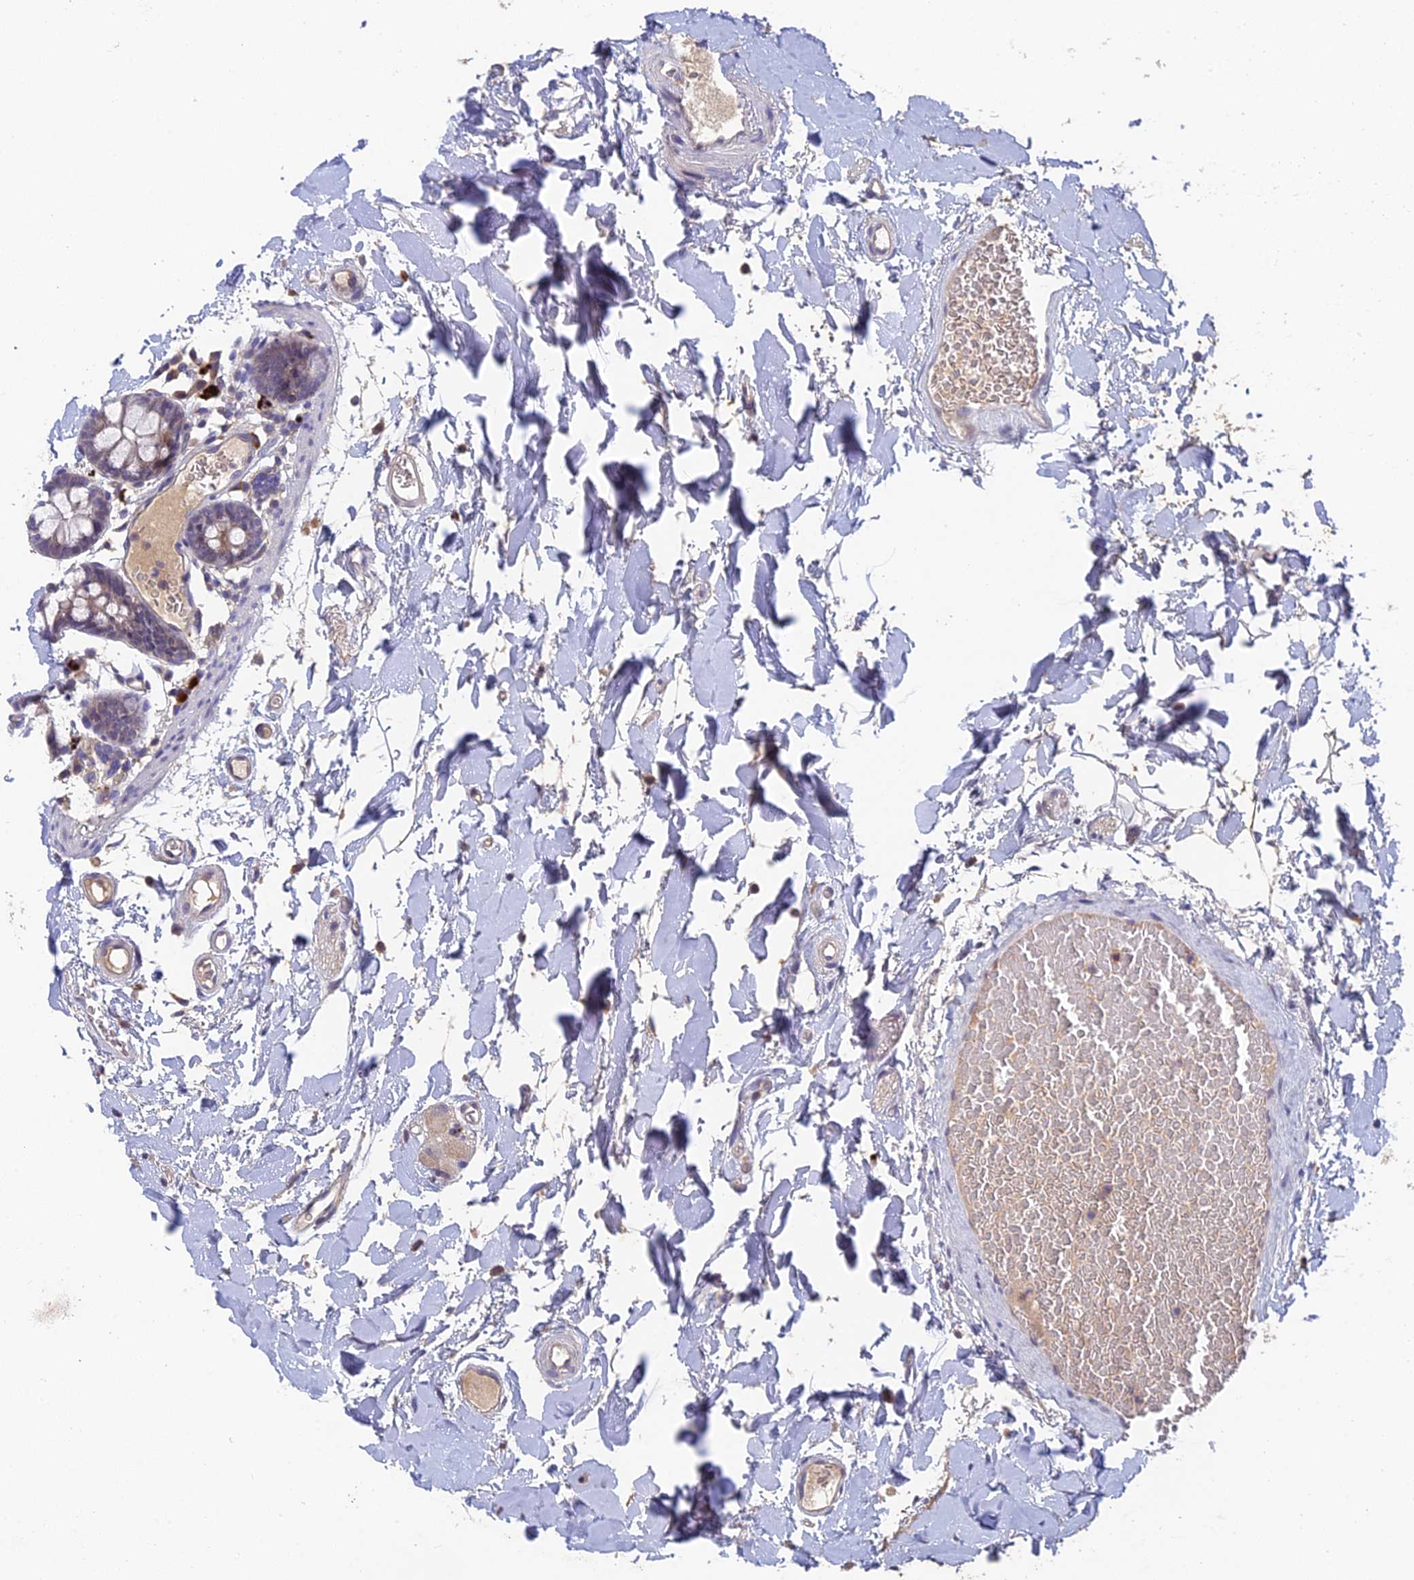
{"staining": {"intensity": "weak", "quantity": ">75%", "location": "cytoplasmic/membranous"}, "tissue": "colon", "cell_type": "Endothelial cells", "image_type": "normal", "snomed": [{"axis": "morphology", "description": "Normal tissue, NOS"}, {"axis": "topography", "description": "Colon"}], "caption": "Human colon stained for a protein (brown) shows weak cytoplasmic/membranous positive expression in about >75% of endothelial cells.", "gene": "ADAMTS13", "patient": {"sex": "male", "age": 75}}